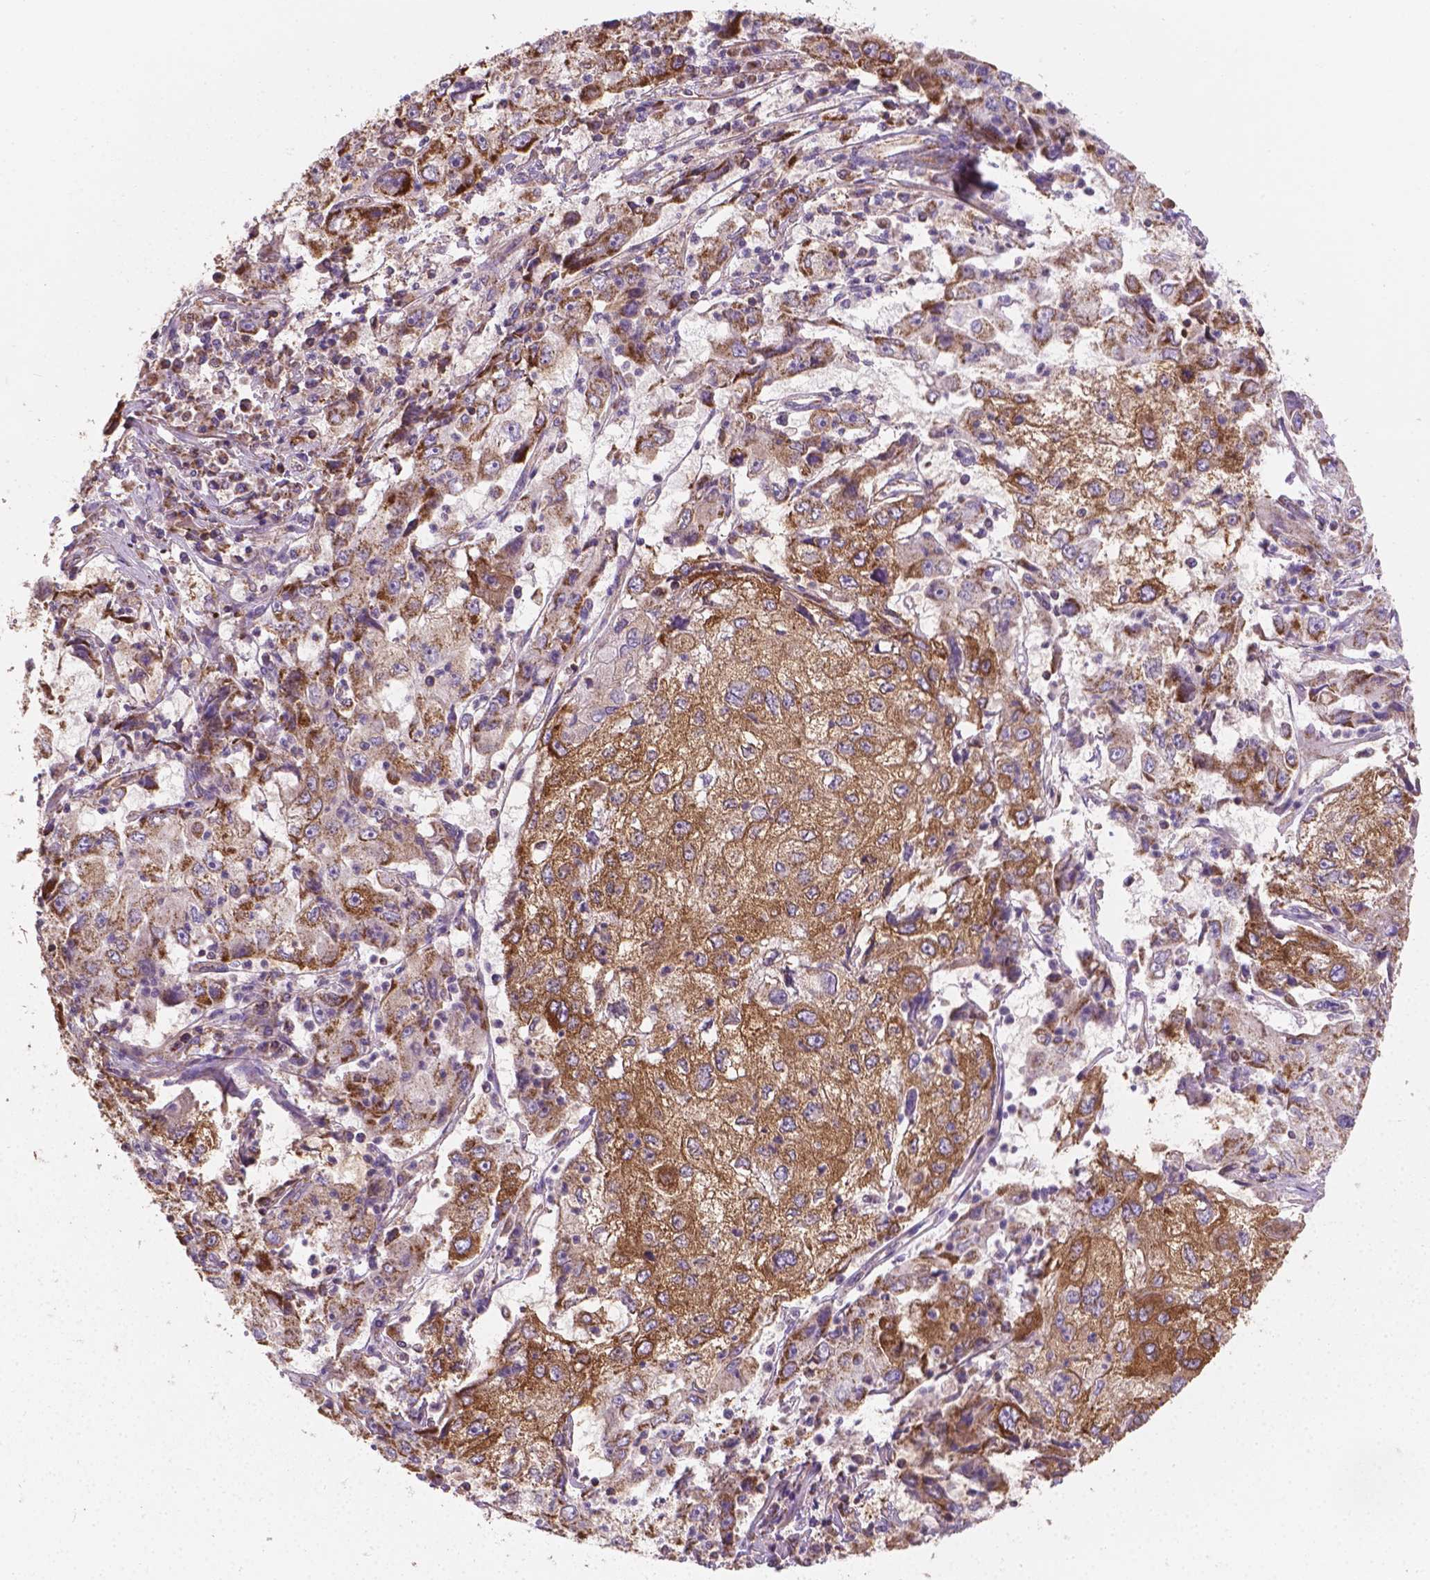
{"staining": {"intensity": "moderate", "quantity": ">75%", "location": "cytoplasmic/membranous"}, "tissue": "cervical cancer", "cell_type": "Tumor cells", "image_type": "cancer", "snomed": [{"axis": "morphology", "description": "Squamous cell carcinoma, NOS"}, {"axis": "topography", "description": "Cervix"}], "caption": "This is an image of IHC staining of squamous cell carcinoma (cervical), which shows moderate staining in the cytoplasmic/membranous of tumor cells.", "gene": "TCAF1", "patient": {"sex": "female", "age": 36}}